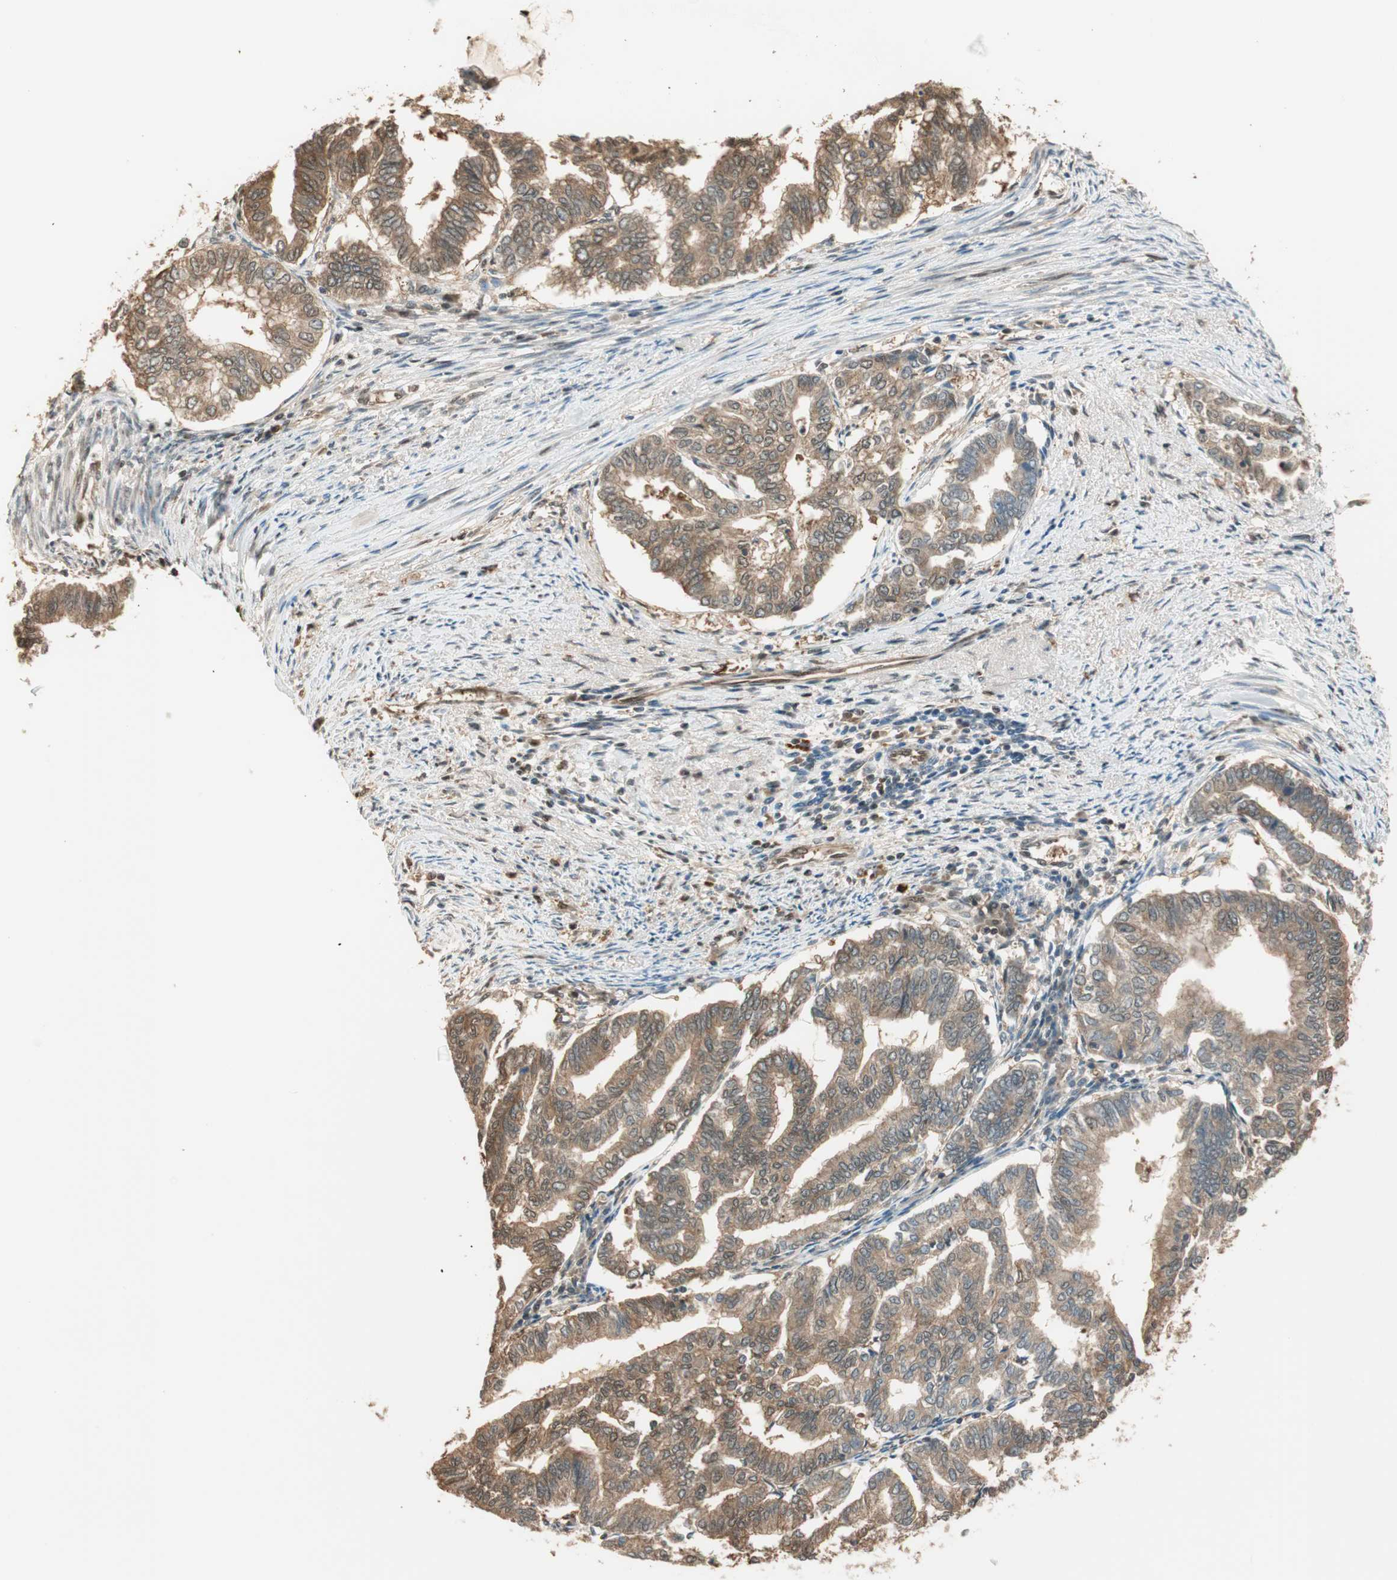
{"staining": {"intensity": "moderate", "quantity": ">75%", "location": "cytoplasmic/membranous"}, "tissue": "endometrial cancer", "cell_type": "Tumor cells", "image_type": "cancer", "snomed": [{"axis": "morphology", "description": "Adenocarcinoma, NOS"}, {"axis": "topography", "description": "Endometrium"}], "caption": "This photomicrograph demonstrates immunohistochemistry staining of human endometrial cancer, with medium moderate cytoplasmic/membranous staining in about >75% of tumor cells.", "gene": "ZNF443", "patient": {"sex": "female", "age": 79}}